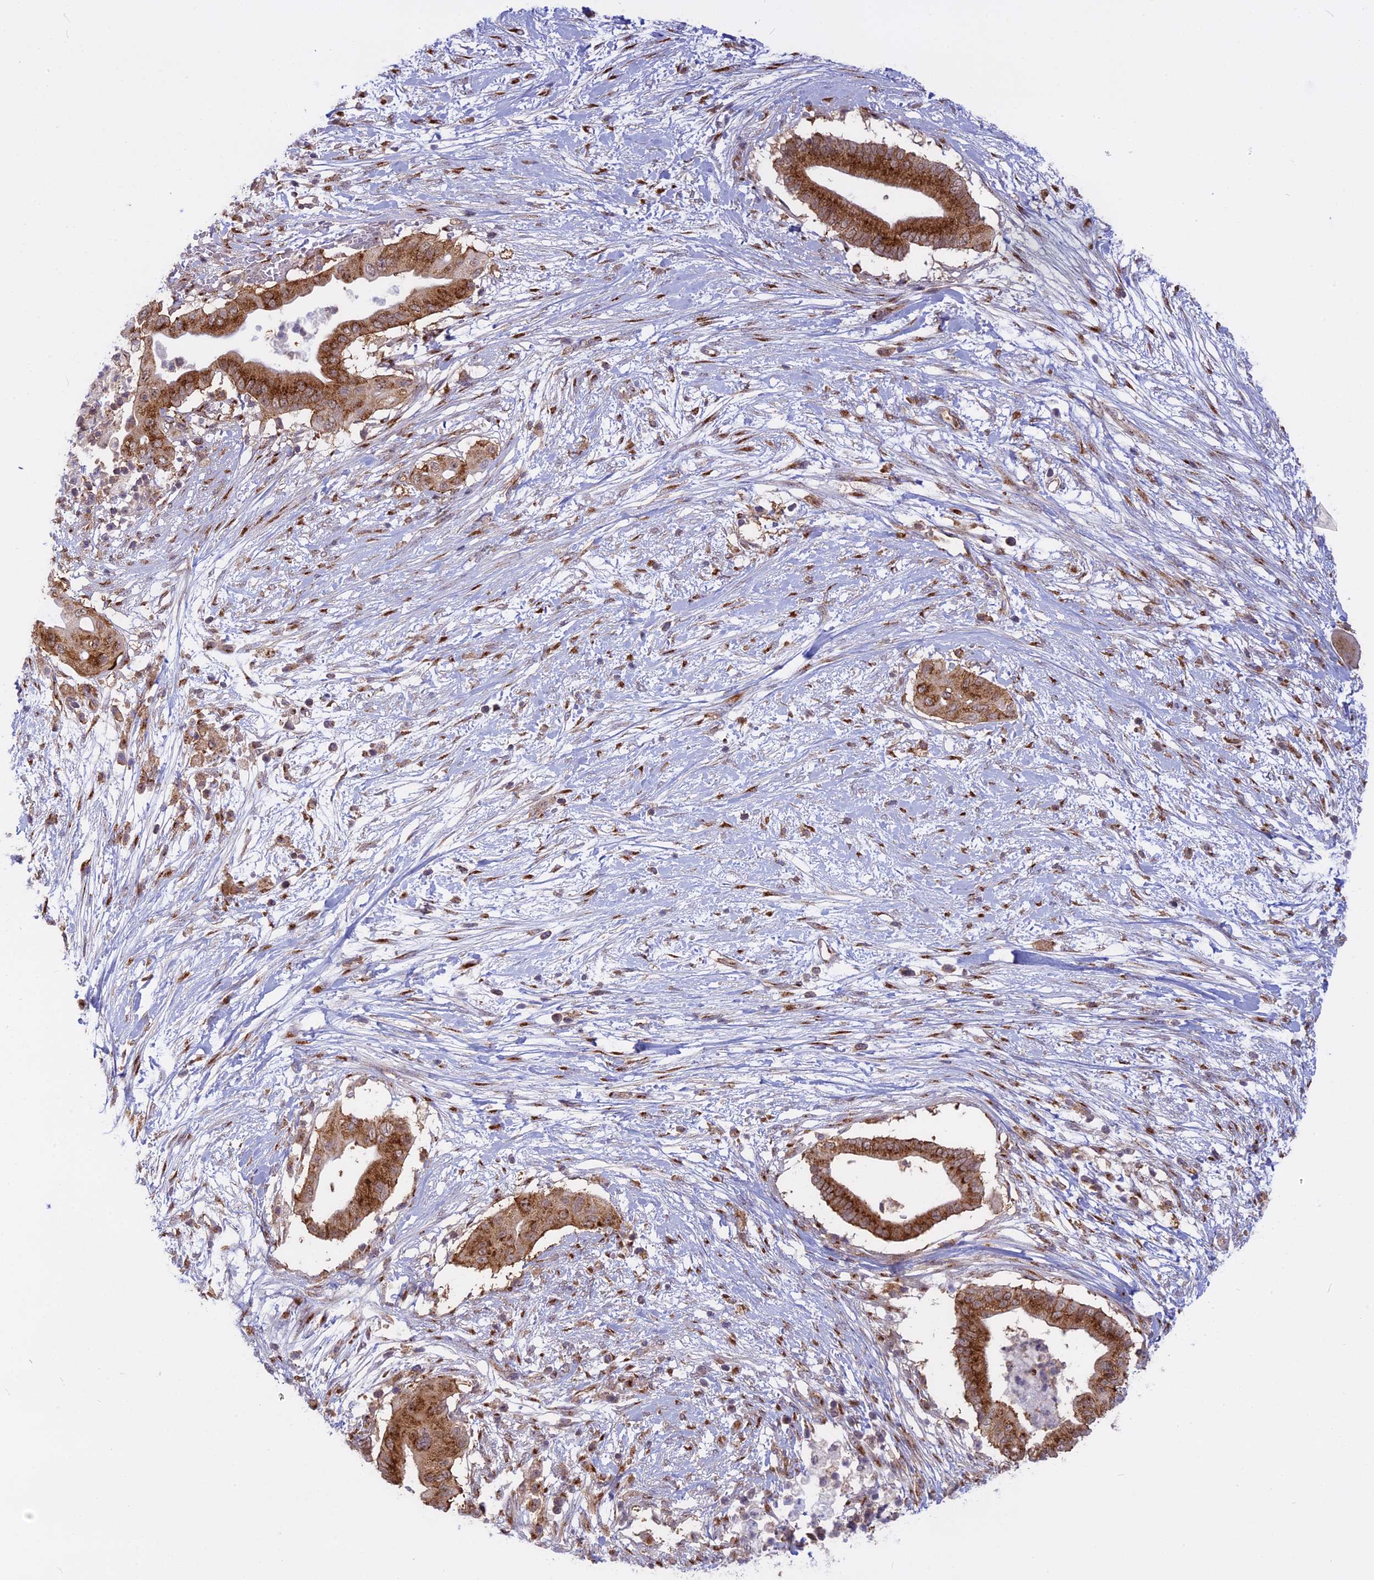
{"staining": {"intensity": "moderate", "quantity": ">75%", "location": "cytoplasmic/membranous"}, "tissue": "pancreatic cancer", "cell_type": "Tumor cells", "image_type": "cancer", "snomed": [{"axis": "morphology", "description": "Adenocarcinoma, NOS"}, {"axis": "topography", "description": "Pancreas"}], "caption": "High-power microscopy captured an IHC histopathology image of pancreatic cancer (adenocarcinoma), revealing moderate cytoplasmic/membranous positivity in approximately >75% of tumor cells.", "gene": "CLINT1", "patient": {"sex": "male", "age": 68}}